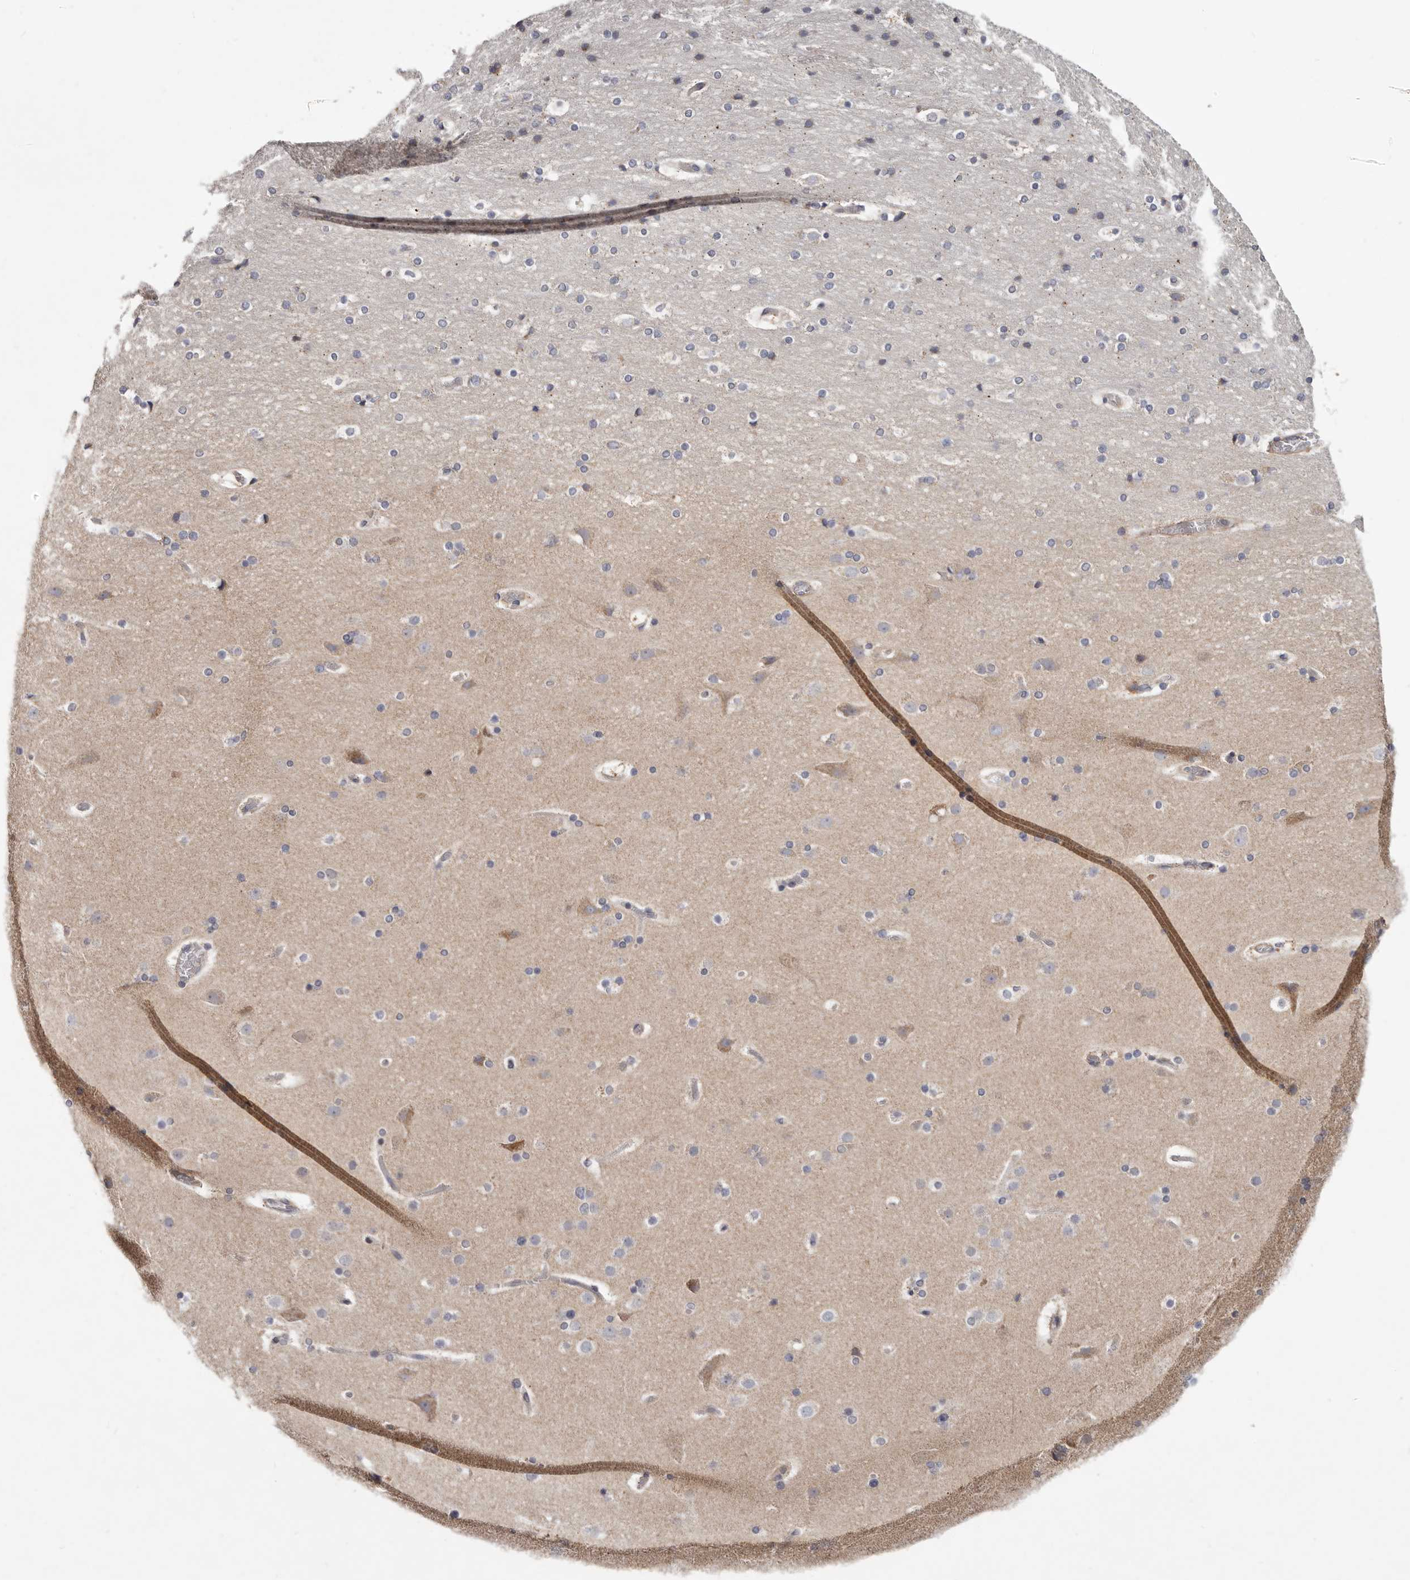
{"staining": {"intensity": "negative", "quantity": "none", "location": "none"}, "tissue": "cerebral cortex", "cell_type": "Endothelial cells", "image_type": "normal", "snomed": [{"axis": "morphology", "description": "Normal tissue, NOS"}, {"axis": "topography", "description": "Cerebral cortex"}], "caption": "This image is of normal cerebral cortex stained with immunohistochemistry (IHC) to label a protein in brown with the nuclei are counter-stained blue. There is no staining in endothelial cells.", "gene": "MRPS10", "patient": {"sex": "male", "age": 57}}